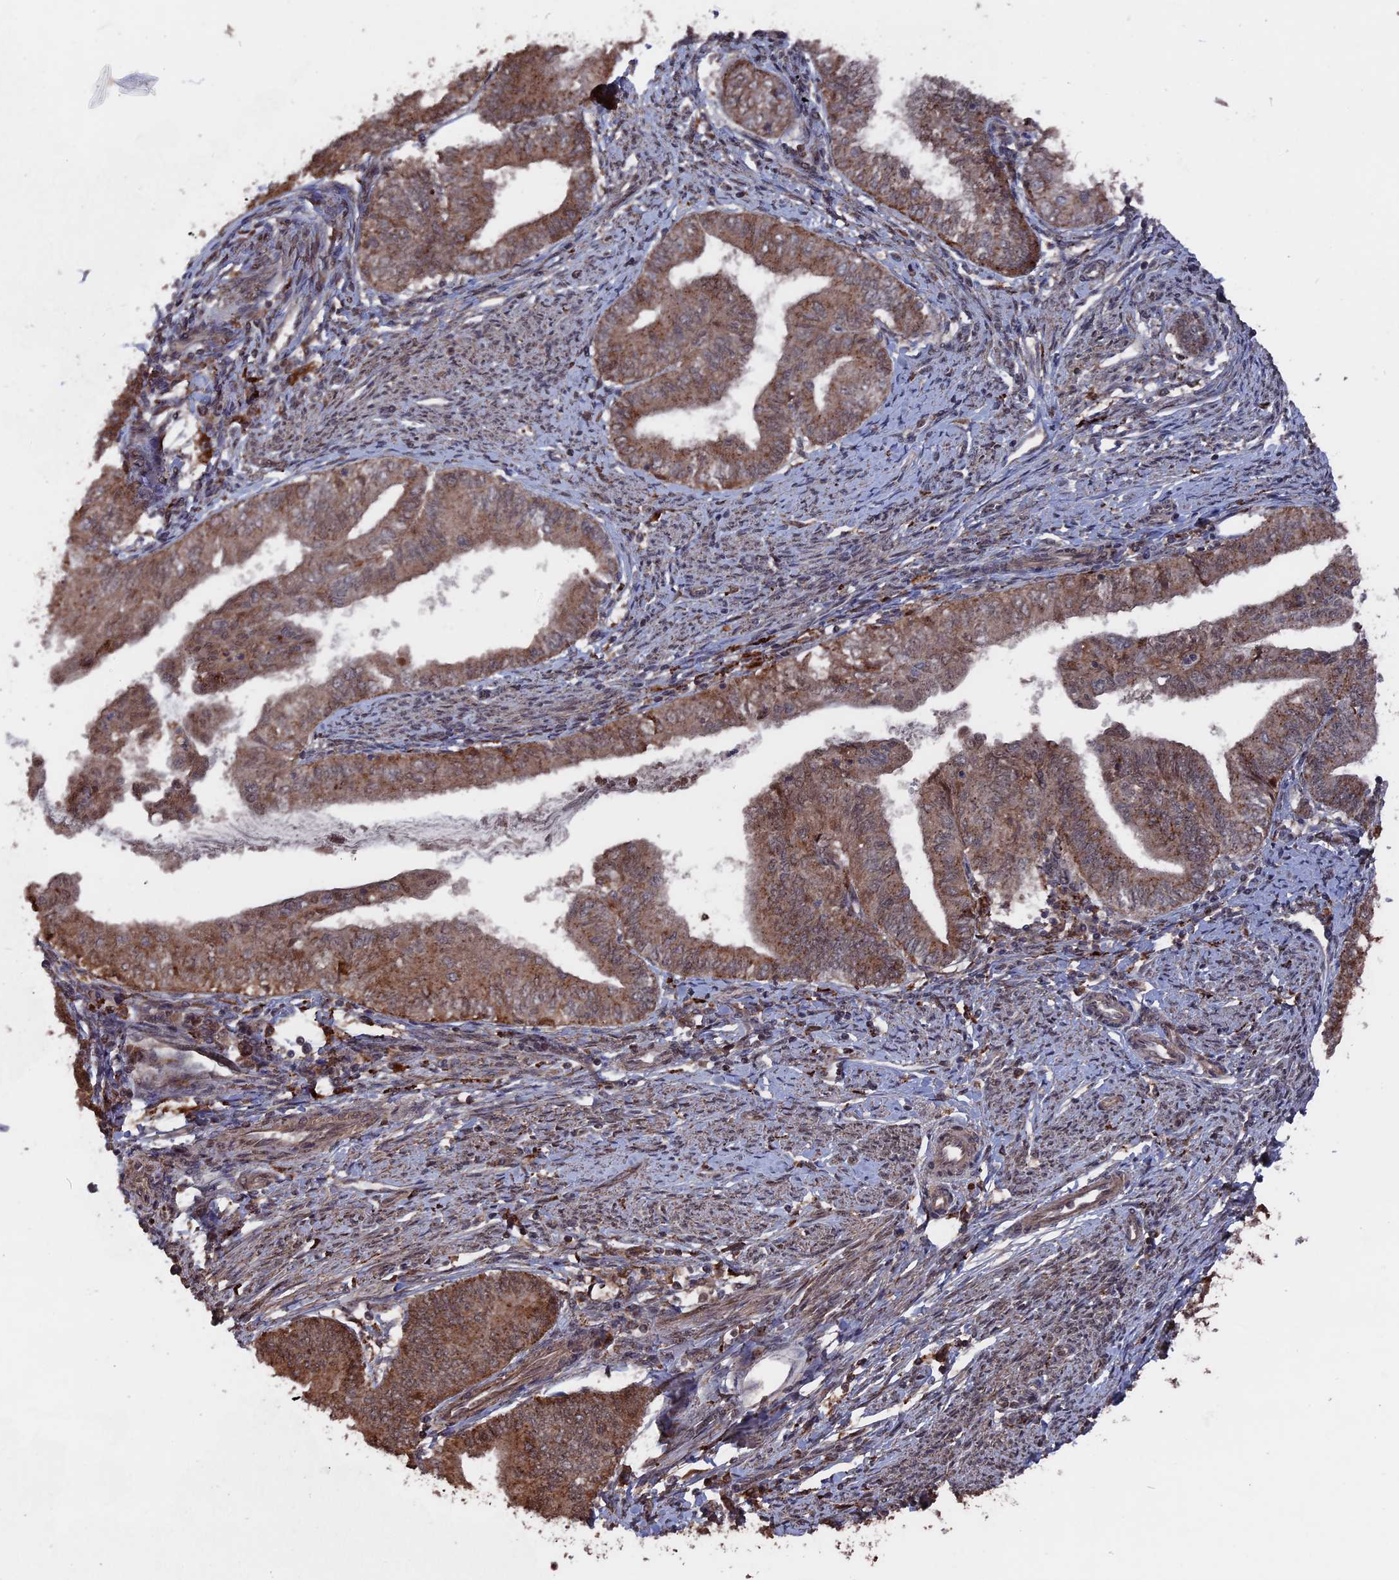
{"staining": {"intensity": "moderate", "quantity": ">75%", "location": "cytoplasmic/membranous,nuclear"}, "tissue": "endometrial cancer", "cell_type": "Tumor cells", "image_type": "cancer", "snomed": [{"axis": "morphology", "description": "Adenocarcinoma, NOS"}, {"axis": "topography", "description": "Endometrium"}], "caption": "Human endometrial cancer stained with a brown dye demonstrates moderate cytoplasmic/membranous and nuclear positive positivity in about >75% of tumor cells.", "gene": "TELO2", "patient": {"sex": "female", "age": 66}}